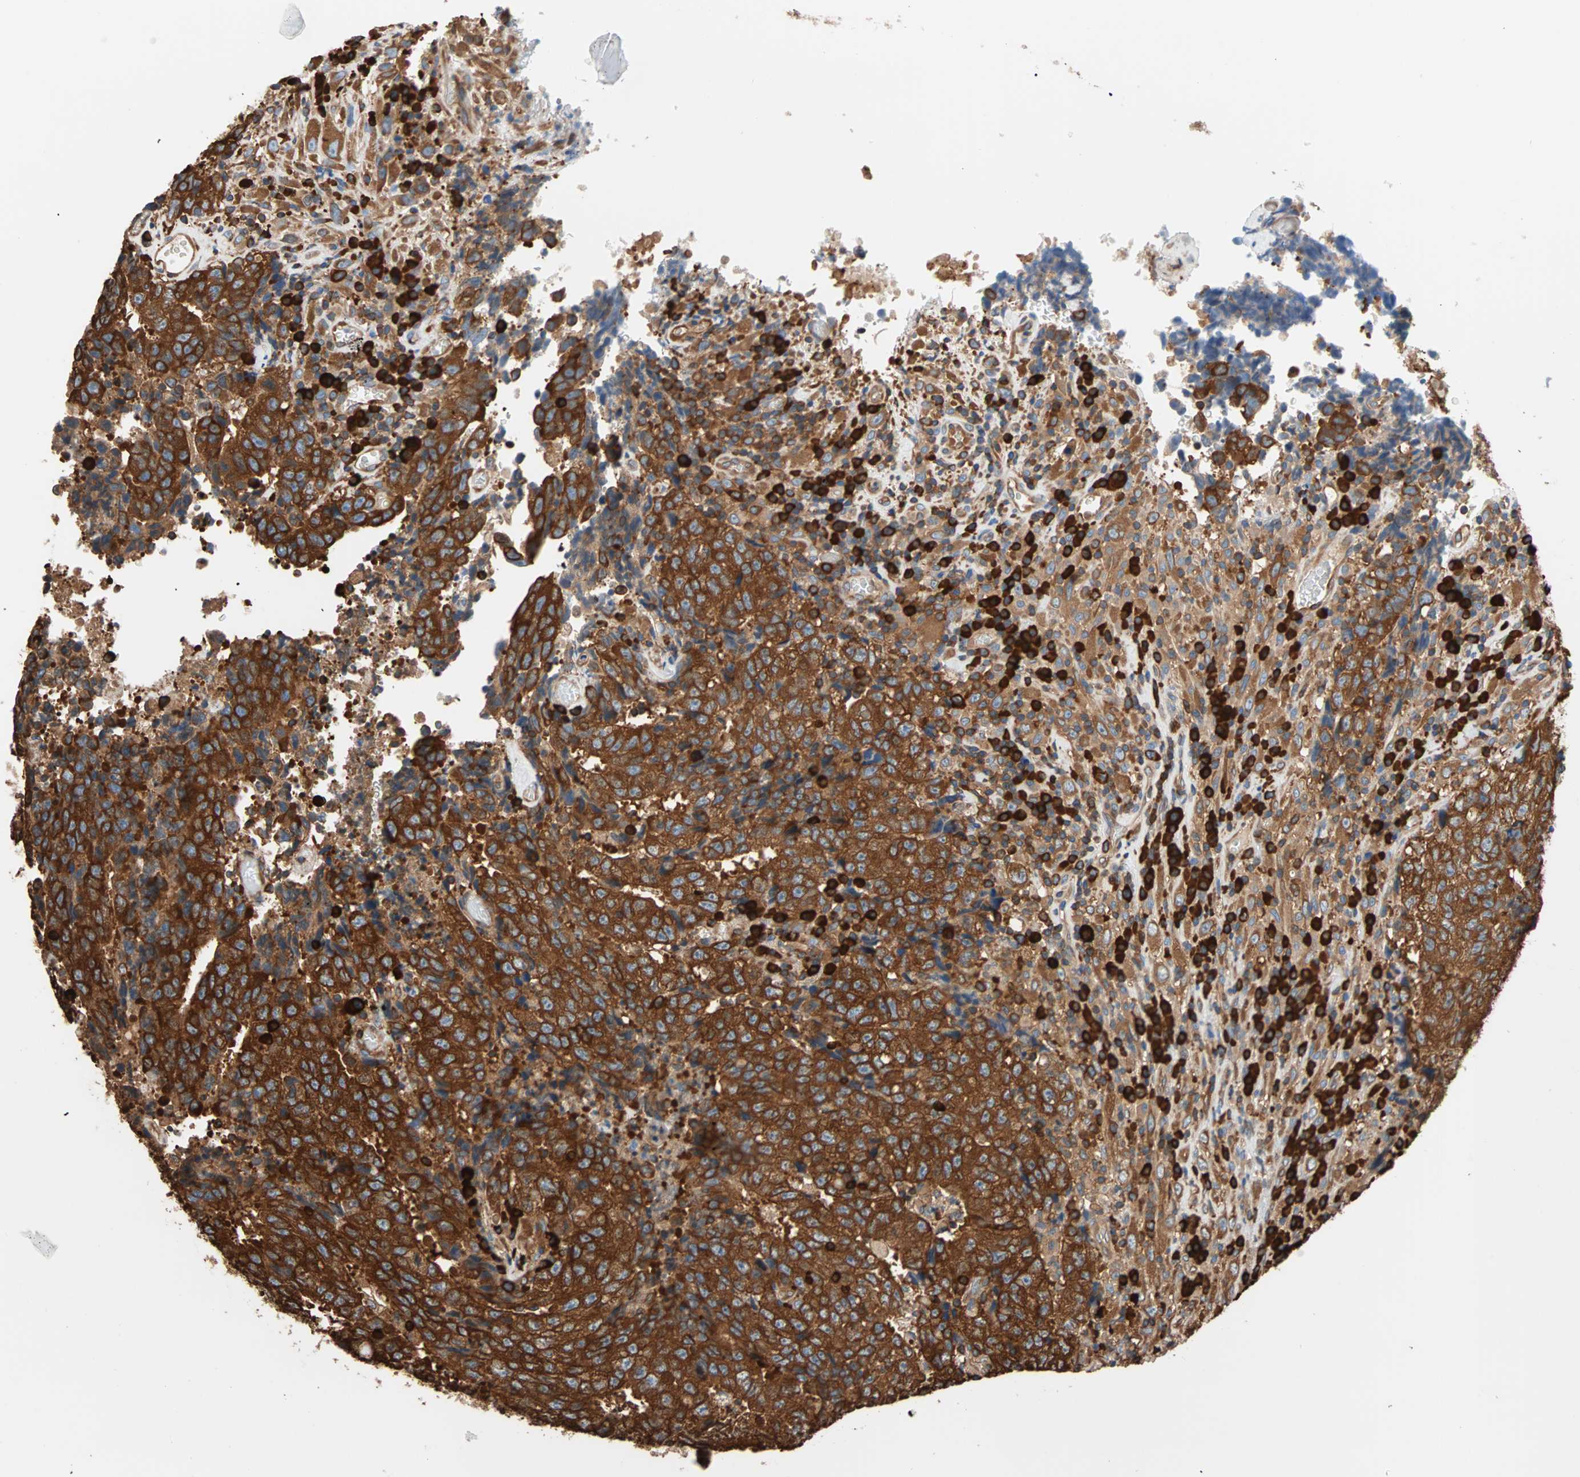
{"staining": {"intensity": "strong", "quantity": ">75%", "location": "cytoplasmic/membranous"}, "tissue": "testis cancer", "cell_type": "Tumor cells", "image_type": "cancer", "snomed": [{"axis": "morphology", "description": "Necrosis, NOS"}, {"axis": "morphology", "description": "Carcinoma, Embryonal, NOS"}, {"axis": "topography", "description": "Testis"}], "caption": "Human testis cancer (embryonal carcinoma) stained with a protein marker exhibits strong staining in tumor cells.", "gene": "EEF2", "patient": {"sex": "male", "age": 19}}